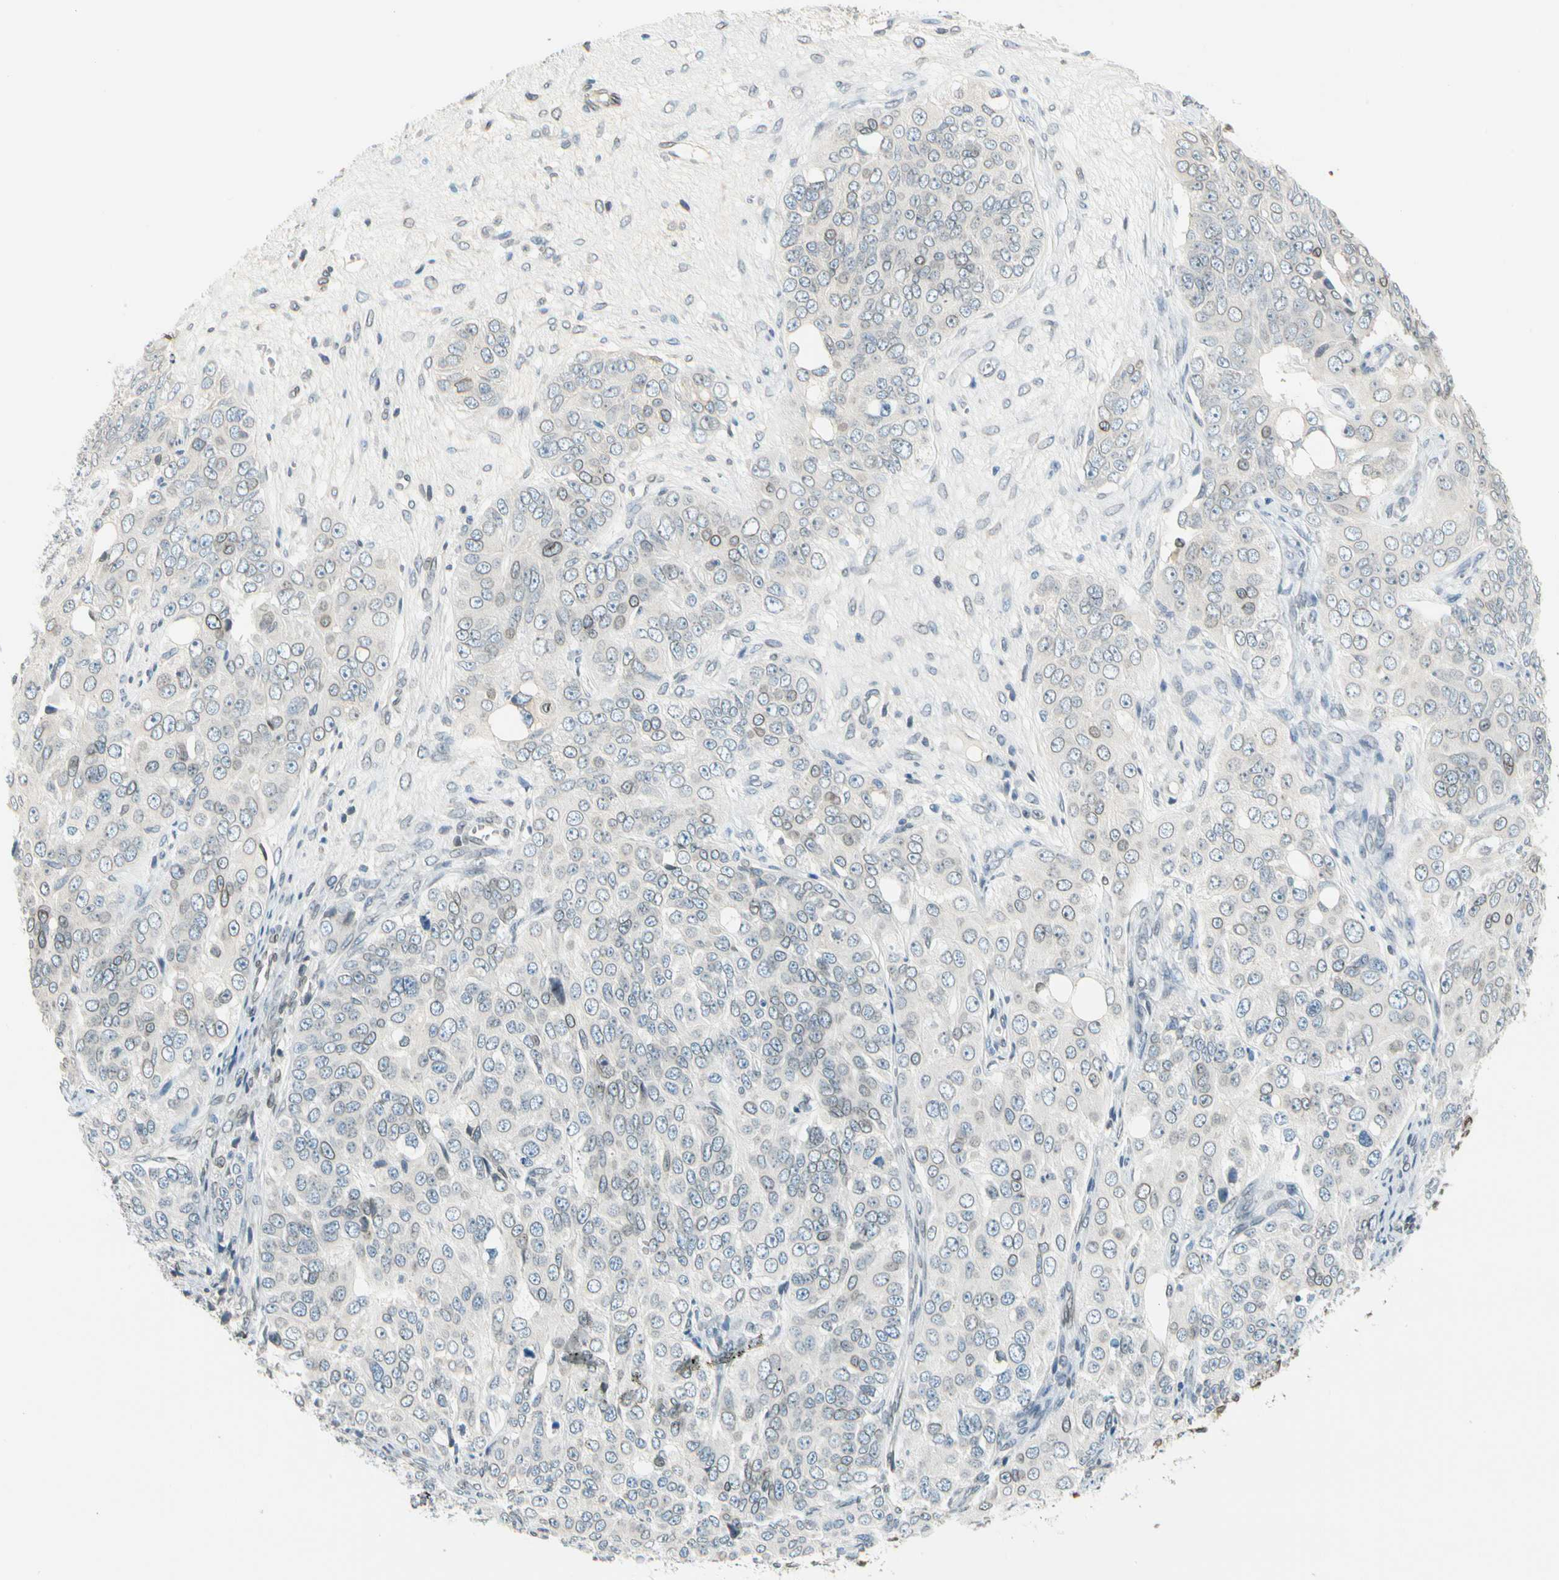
{"staining": {"intensity": "weak", "quantity": "<25%", "location": "cytoplasmic/membranous,nuclear"}, "tissue": "ovarian cancer", "cell_type": "Tumor cells", "image_type": "cancer", "snomed": [{"axis": "morphology", "description": "Carcinoma, endometroid"}, {"axis": "topography", "description": "Ovary"}], "caption": "Endometroid carcinoma (ovarian) was stained to show a protein in brown. There is no significant positivity in tumor cells.", "gene": "SUN1", "patient": {"sex": "female", "age": 51}}